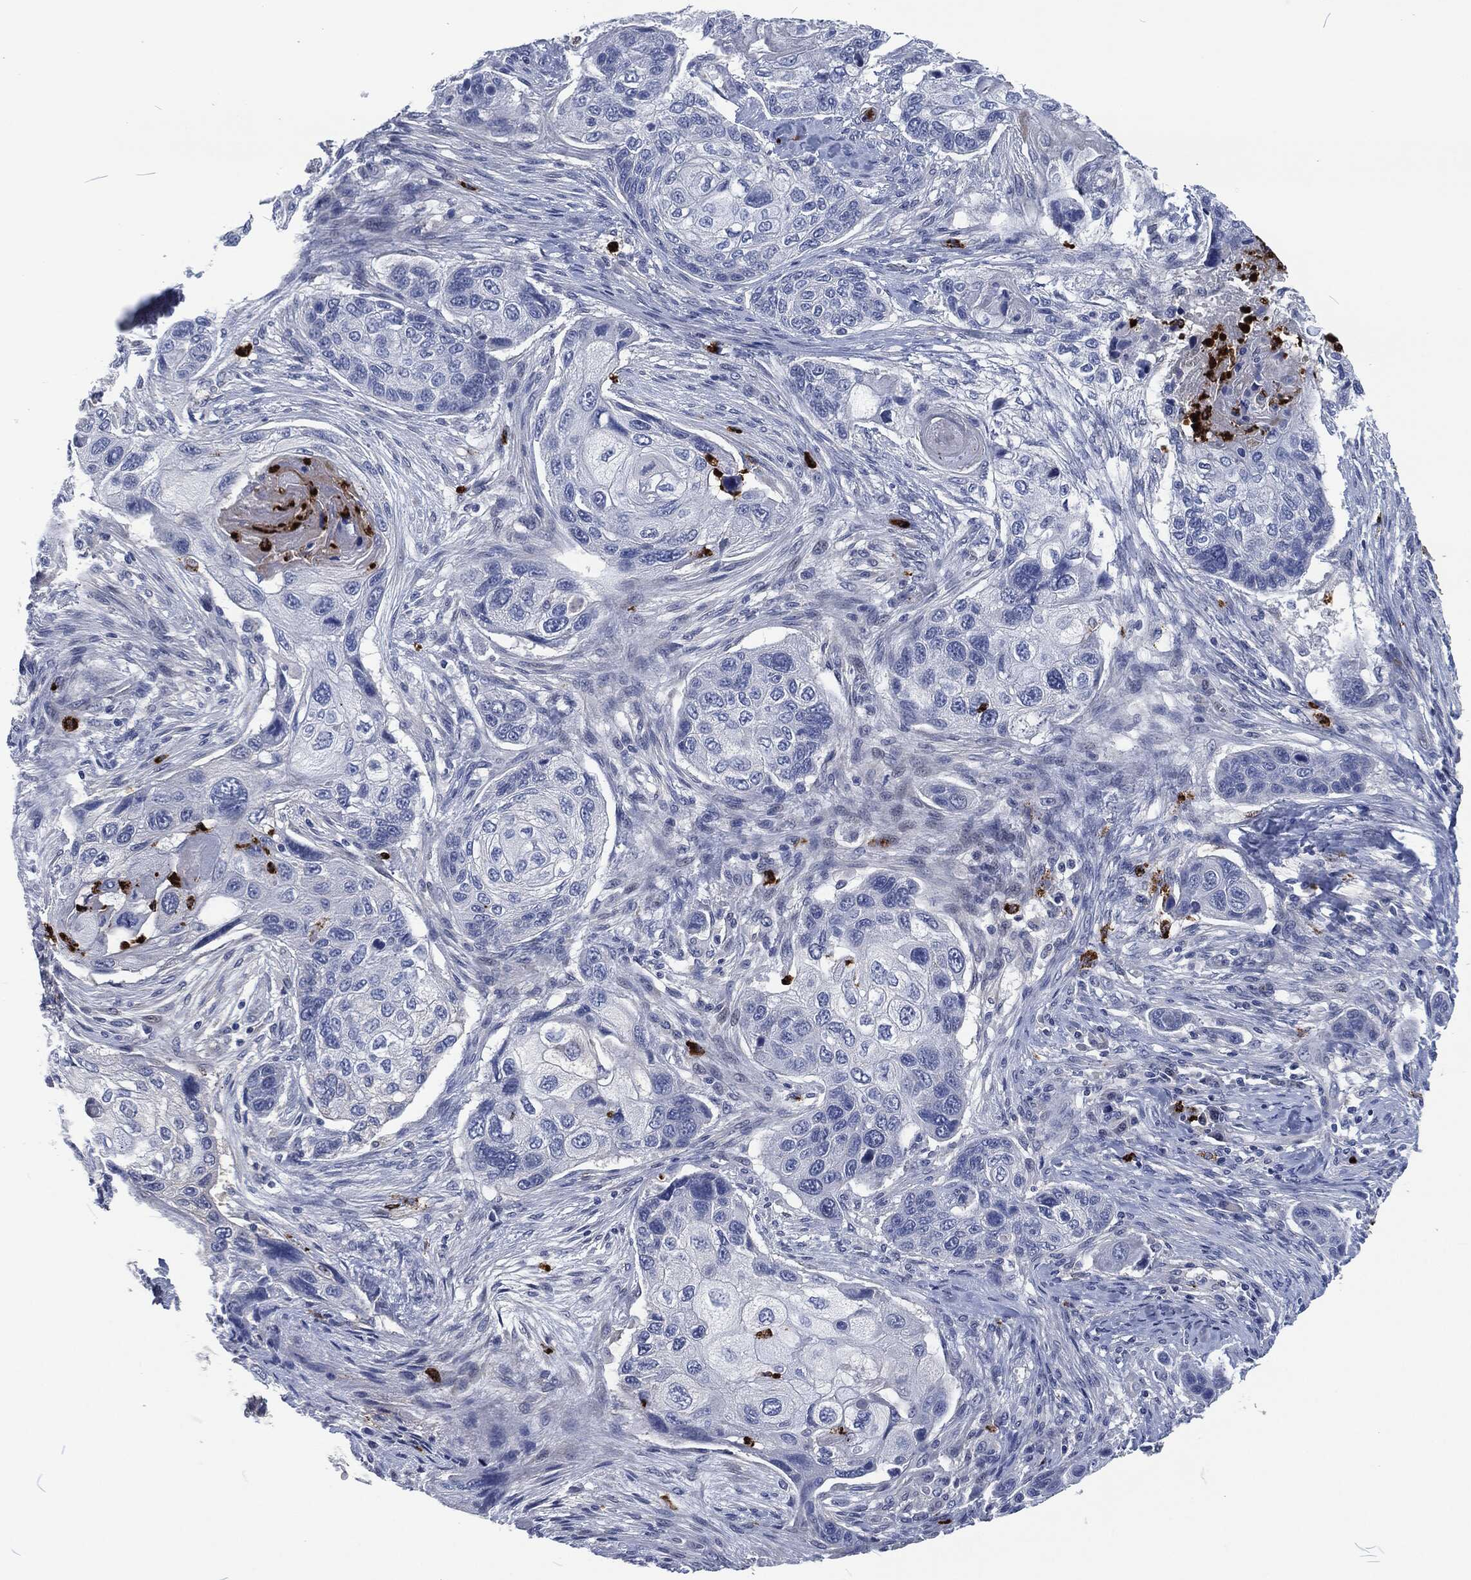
{"staining": {"intensity": "negative", "quantity": "none", "location": "none"}, "tissue": "lung cancer", "cell_type": "Tumor cells", "image_type": "cancer", "snomed": [{"axis": "morphology", "description": "Normal tissue, NOS"}, {"axis": "morphology", "description": "Squamous cell carcinoma, NOS"}, {"axis": "topography", "description": "Bronchus"}, {"axis": "topography", "description": "Lung"}], "caption": "Immunohistochemistry of squamous cell carcinoma (lung) reveals no positivity in tumor cells. (Immunohistochemistry (ihc), brightfield microscopy, high magnification).", "gene": "MPO", "patient": {"sex": "male", "age": 69}}